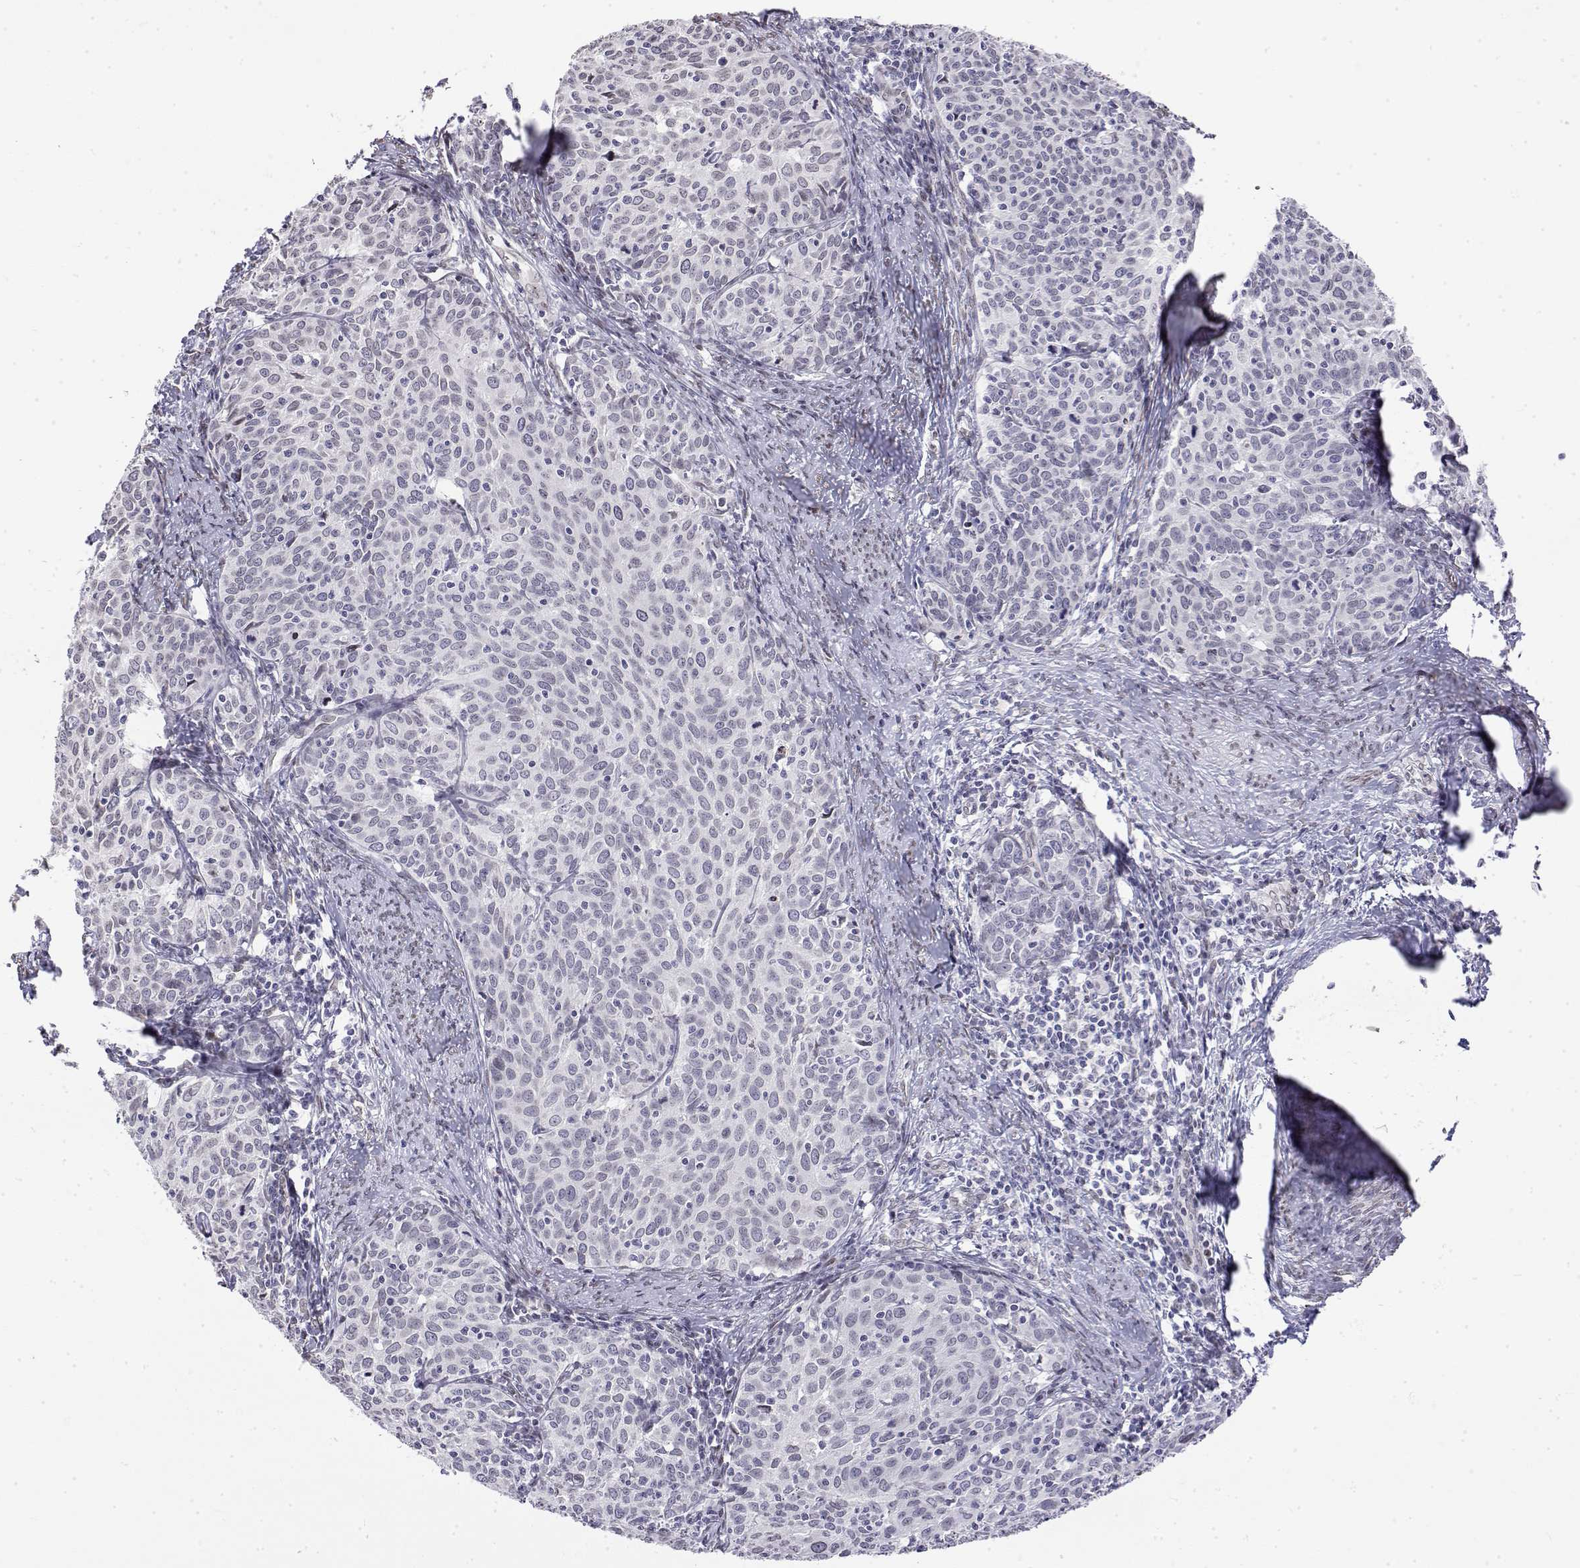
{"staining": {"intensity": "negative", "quantity": "none", "location": "none"}, "tissue": "cervical cancer", "cell_type": "Tumor cells", "image_type": "cancer", "snomed": [{"axis": "morphology", "description": "Squamous cell carcinoma, NOS"}, {"axis": "topography", "description": "Cervix"}], "caption": "Immunohistochemical staining of human cervical cancer exhibits no significant expression in tumor cells.", "gene": "ZNF532", "patient": {"sex": "female", "age": 62}}